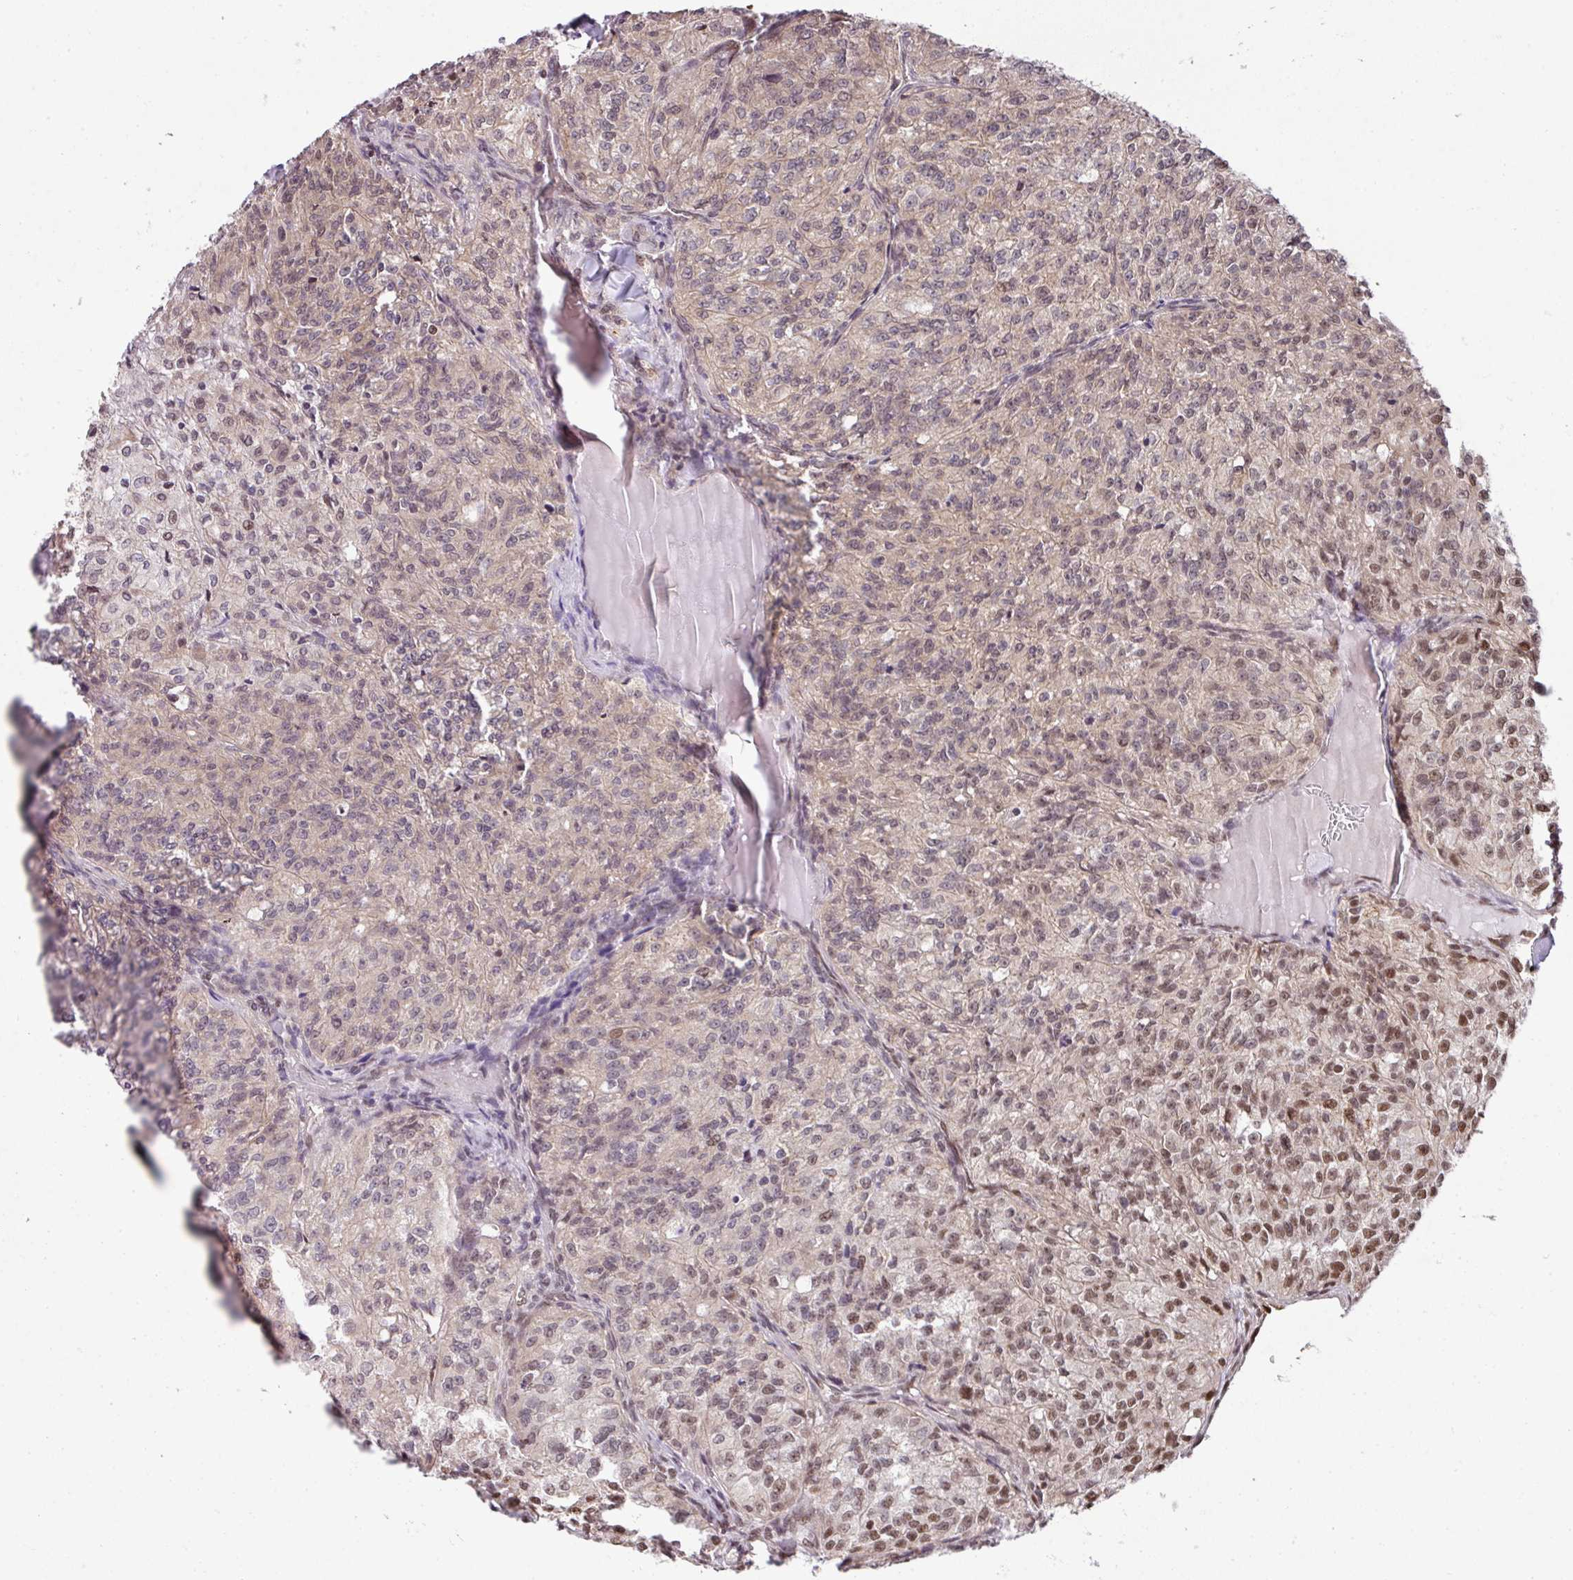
{"staining": {"intensity": "moderate", "quantity": "<25%", "location": "cytoplasmic/membranous,nuclear"}, "tissue": "renal cancer", "cell_type": "Tumor cells", "image_type": "cancer", "snomed": [{"axis": "morphology", "description": "Adenocarcinoma, NOS"}, {"axis": "topography", "description": "Kidney"}], "caption": "Brown immunohistochemical staining in adenocarcinoma (renal) displays moderate cytoplasmic/membranous and nuclear staining in approximately <25% of tumor cells. The staining was performed using DAB (3,3'-diaminobenzidine), with brown indicating positive protein expression. Nuclei are stained blue with hematoxylin.", "gene": "PLK1", "patient": {"sex": "female", "age": 63}}